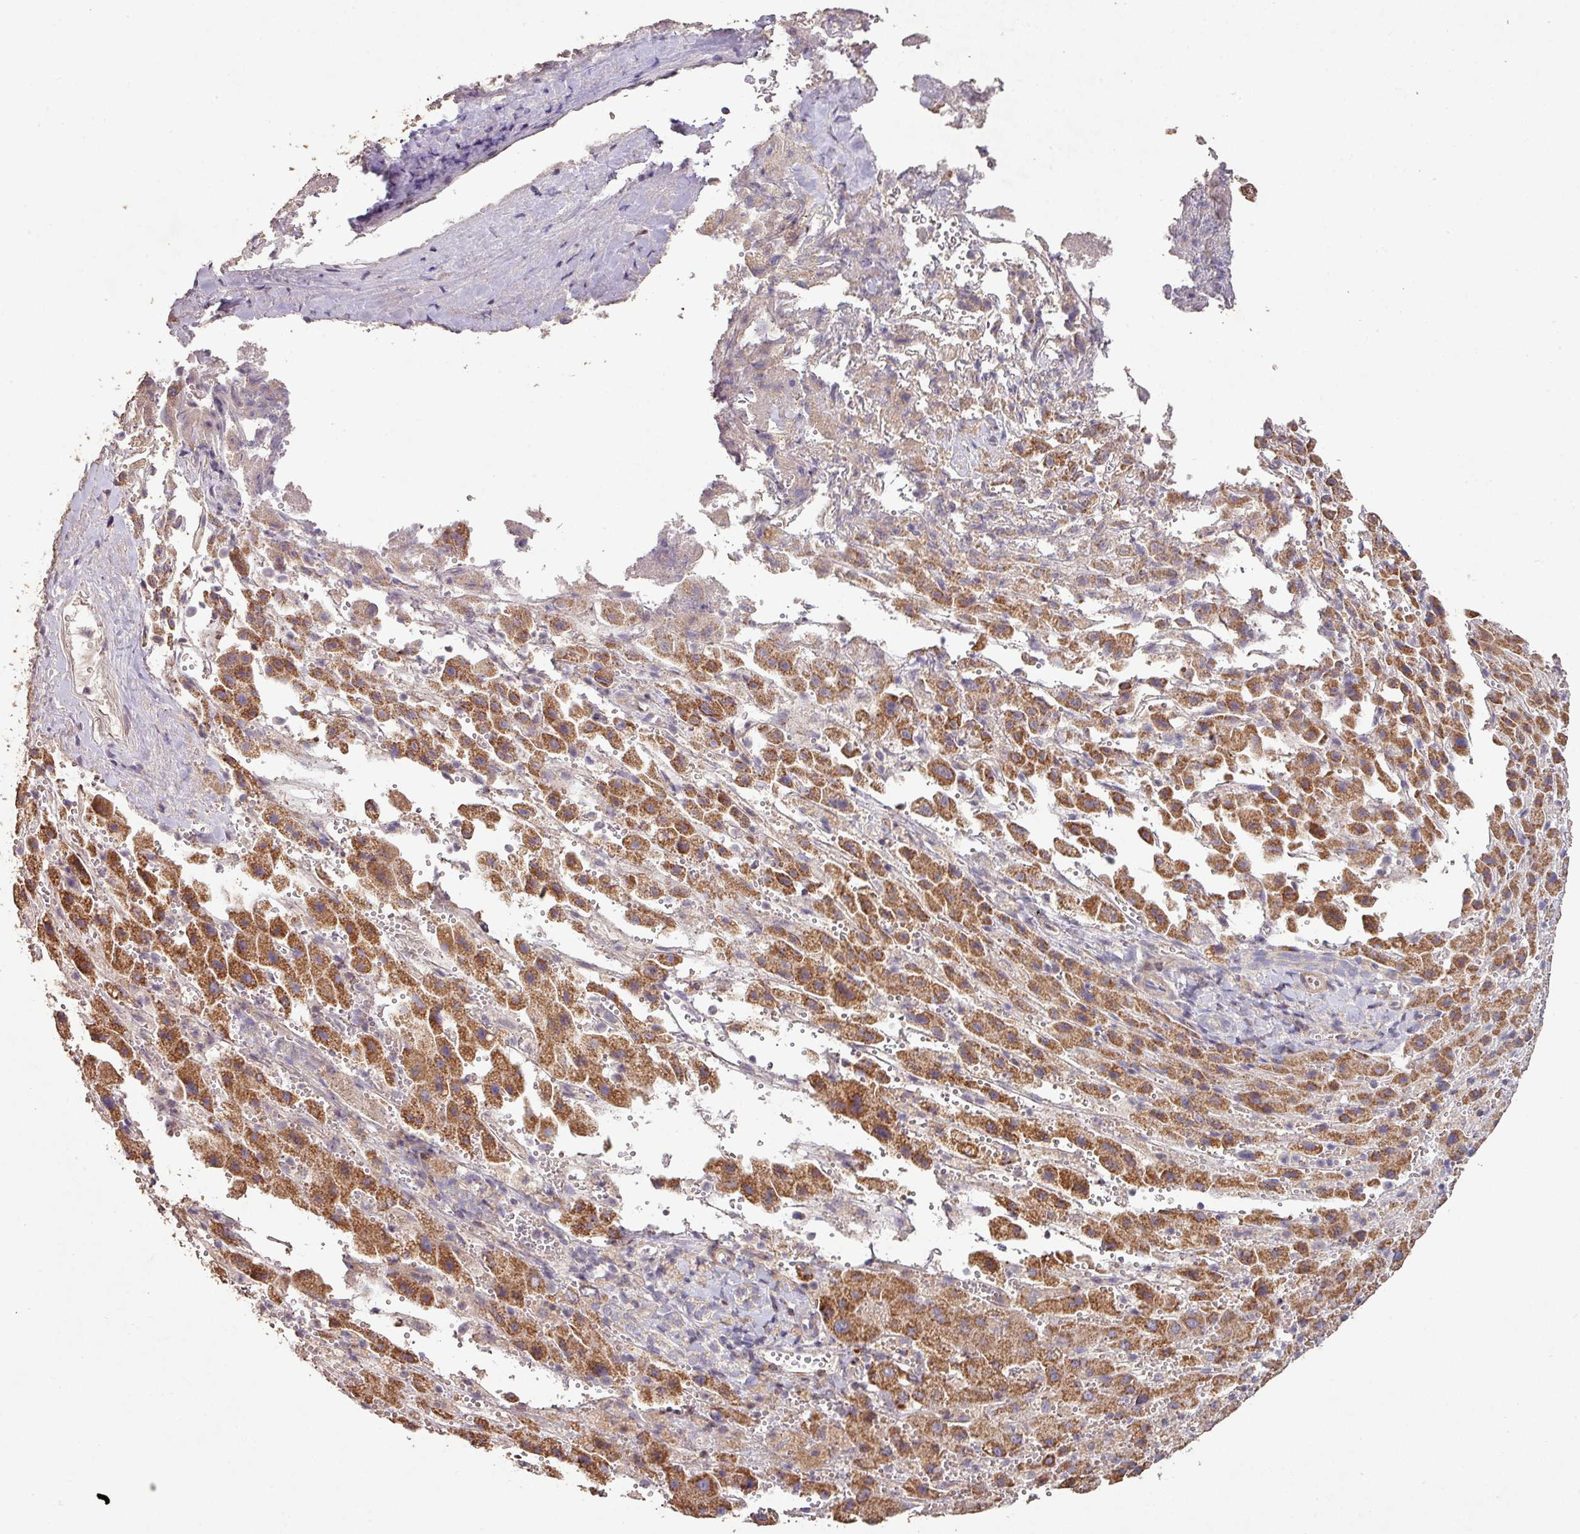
{"staining": {"intensity": "strong", "quantity": ">75%", "location": "cytoplasmic/membranous"}, "tissue": "liver cancer", "cell_type": "Tumor cells", "image_type": "cancer", "snomed": [{"axis": "morphology", "description": "Carcinoma, Hepatocellular, NOS"}, {"axis": "topography", "description": "Liver"}], "caption": "Hepatocellular carcinoma (liver) stained with a brown dye demonstrates strong cytoplasmic/membranous positive staining in about >75% of tumor cells.", "gene": "RPL23A", "patient": {"sex": "female", "age": 58}}